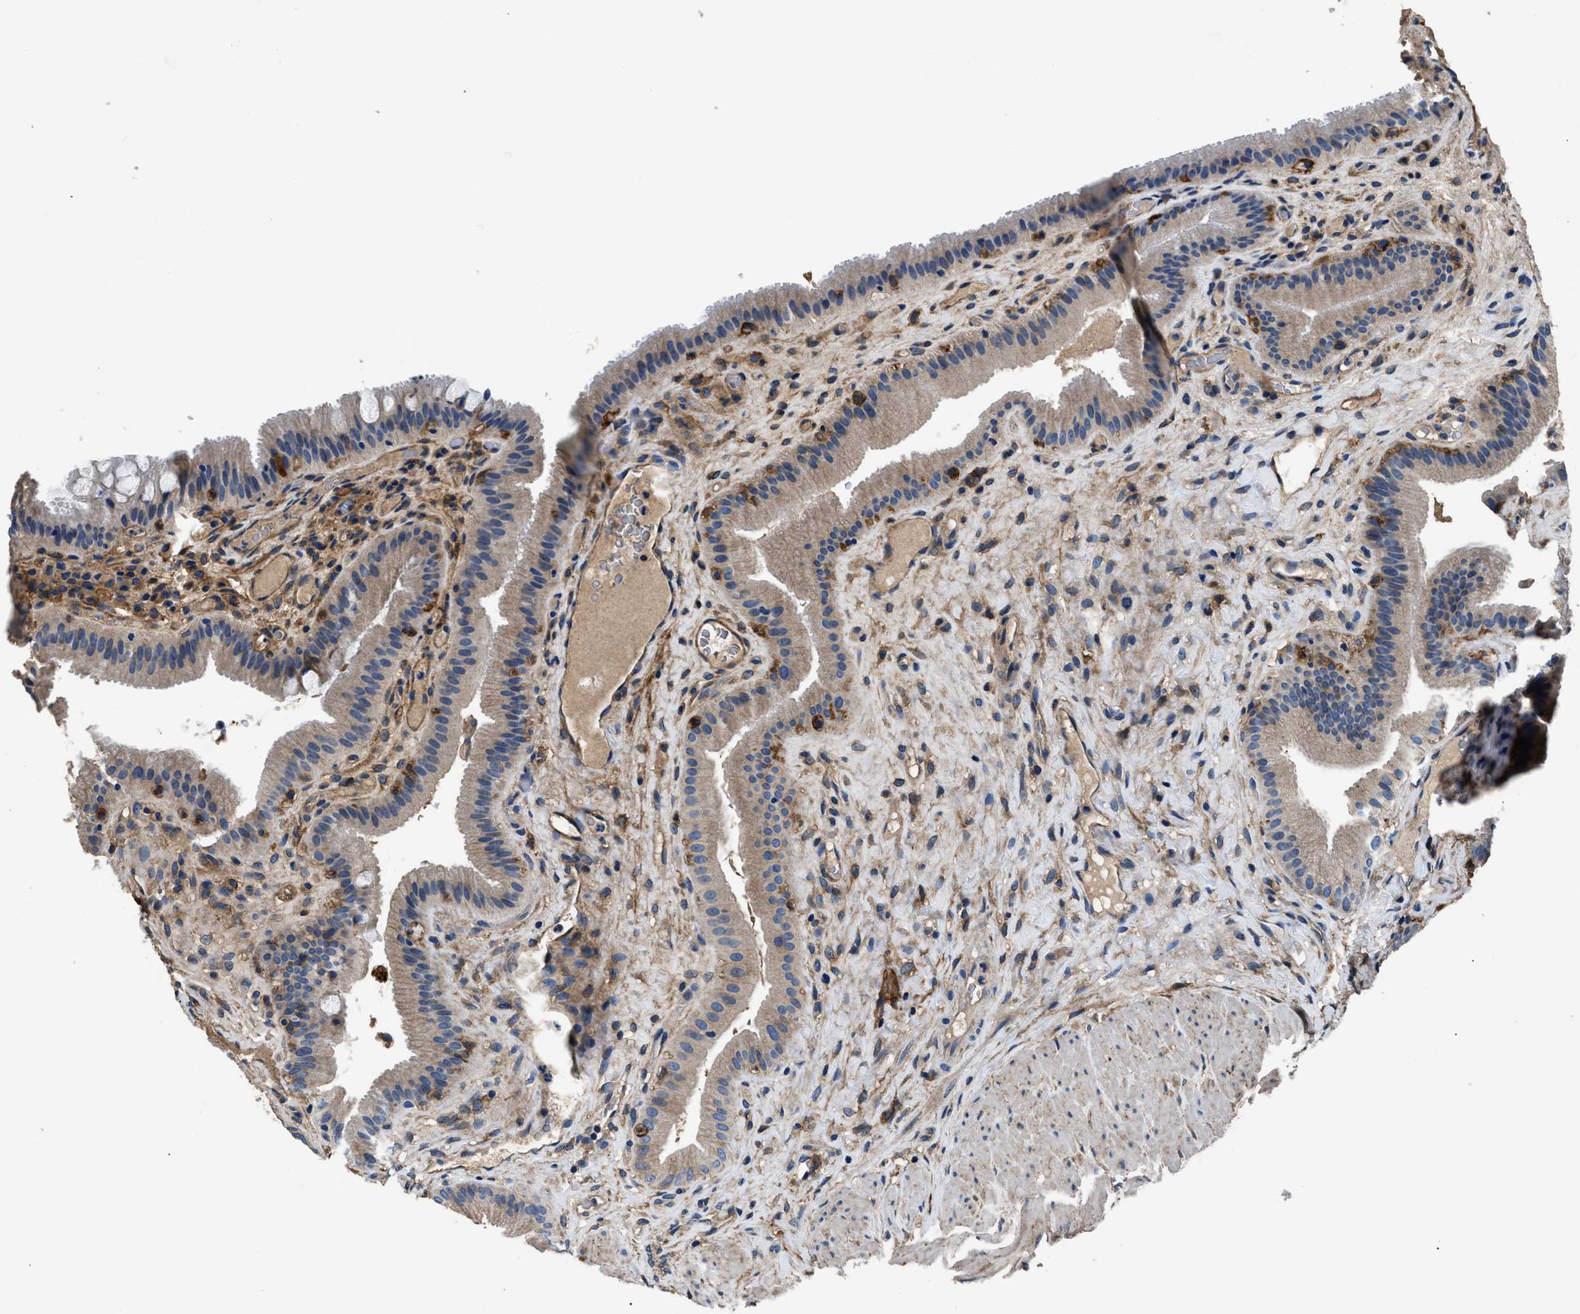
{"staining": {"intensity": "moderate", "quantity": ">75%", "location": "cytoplasmic/membranous"}, "tissue": "gallbladder", "cell_type": "Glandular cells", "image_type": "normal", "snomed": [{"axis": "morphology", "description": "Normal tissue, NOS"}, {"axis": "topography", "description": "Gallbladder"}], "caption": "Moderate cytoplasmic/membranous protein expression is present in about >75% of glandular cells in gallbladder. (DAB (3,3'-diaminobenzidine) IHC, brown staining for protein, blue staining for nuclei).", "gene": "CD276", "patient": {"sex": "male", "age": 49}}